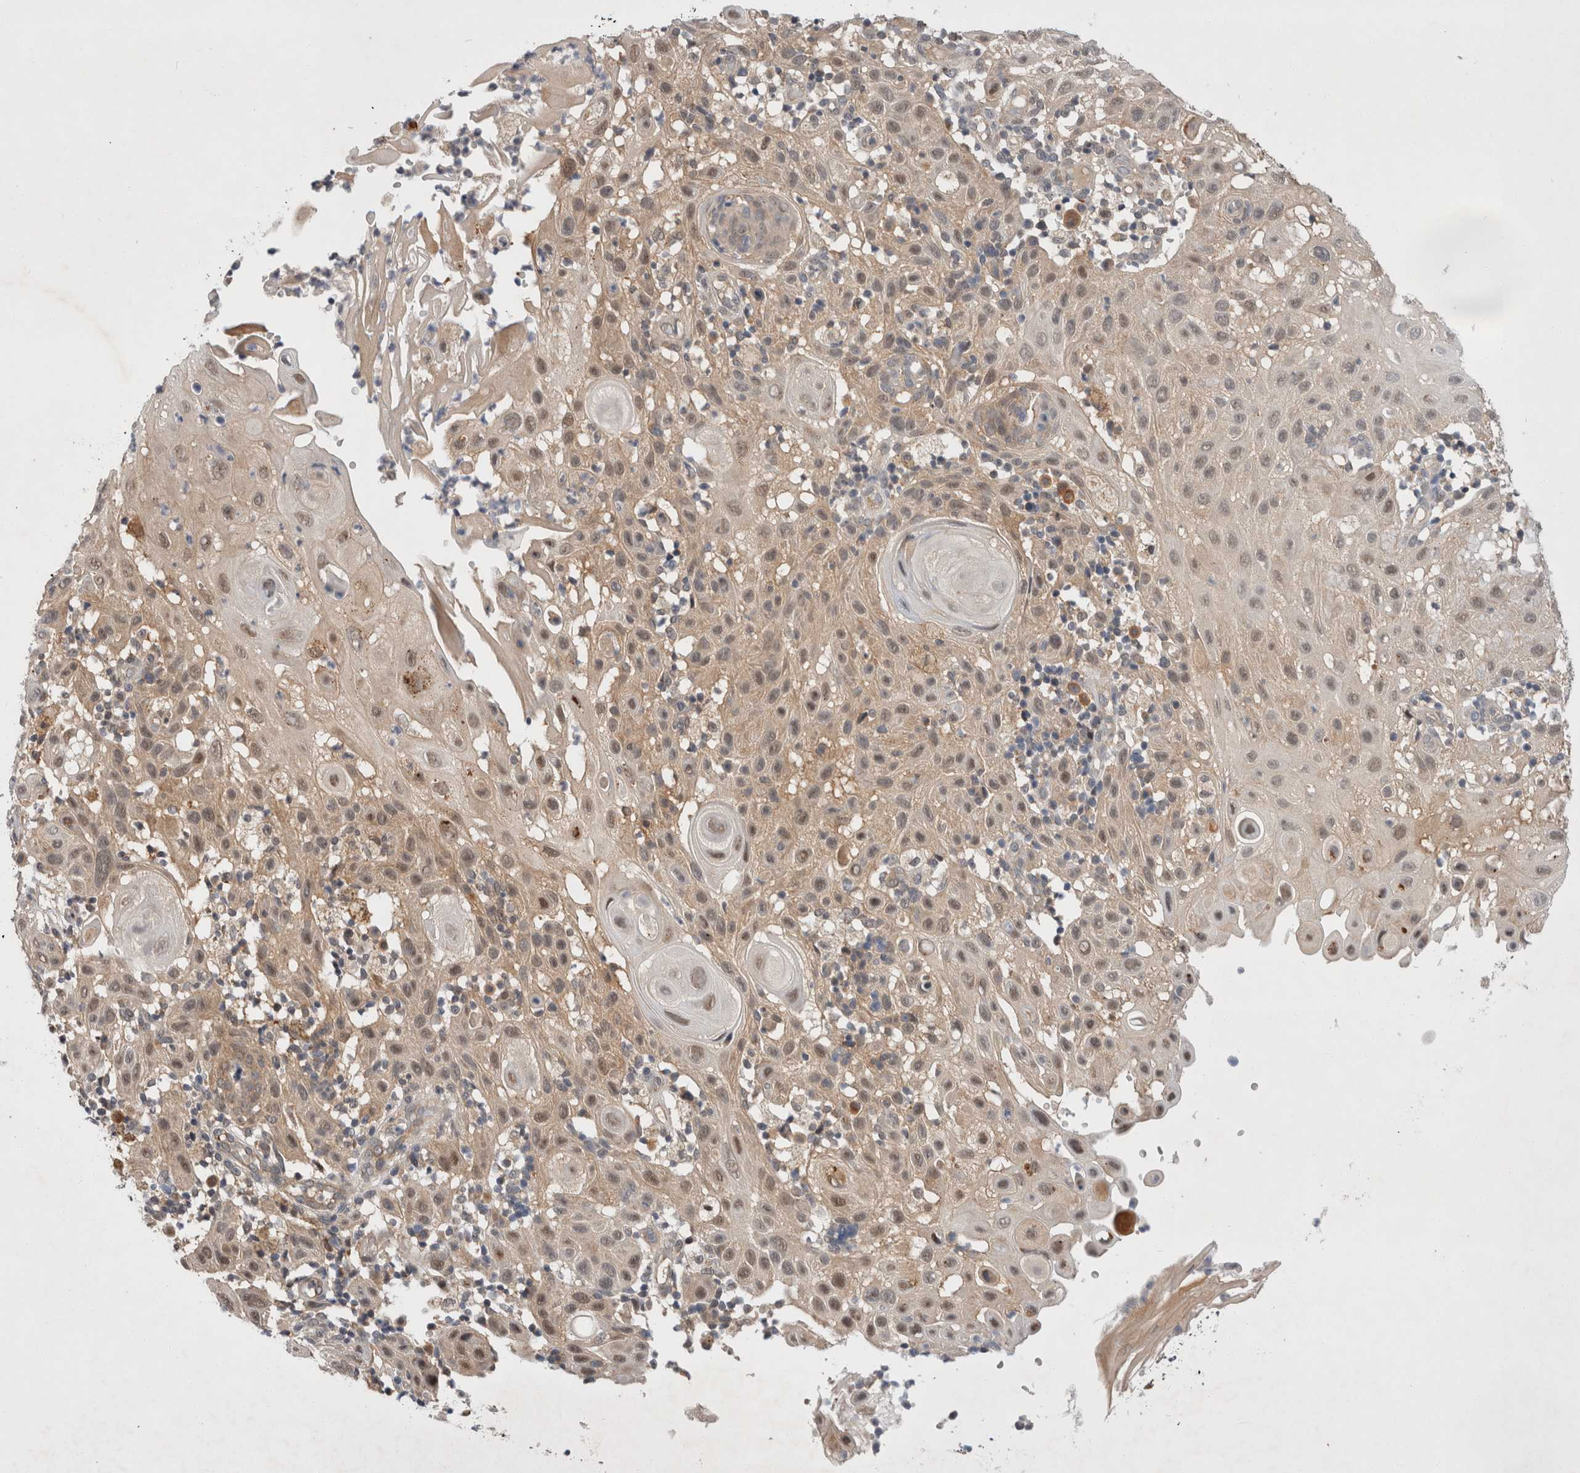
{"staining": {"intensity": "weak", "quantity": "25%-75%", "location": "cytoplasmic/membranous"}, "tissue": "skin cancer", "cell_type": "Tumor cells", "image_type": "cancer", "snomed": [{"axis": "morphology", "description": "Normal tissue, NOS"}, {"axis": "morphology", "description": "Squamous cell carcinoma, NOS"}, {"axis": "topography", "description": "Skin"}], "caption": "Skin squamous cell carcinoma stained with DAB (3,3'-diaminobenzidine) IHC demonstrates low levels of weak cytoplasmic/membranous staining in about 25%-75% of tumor cells.", "gene": "MRPL37", "patient": {"sex": "female", "age": 96}}